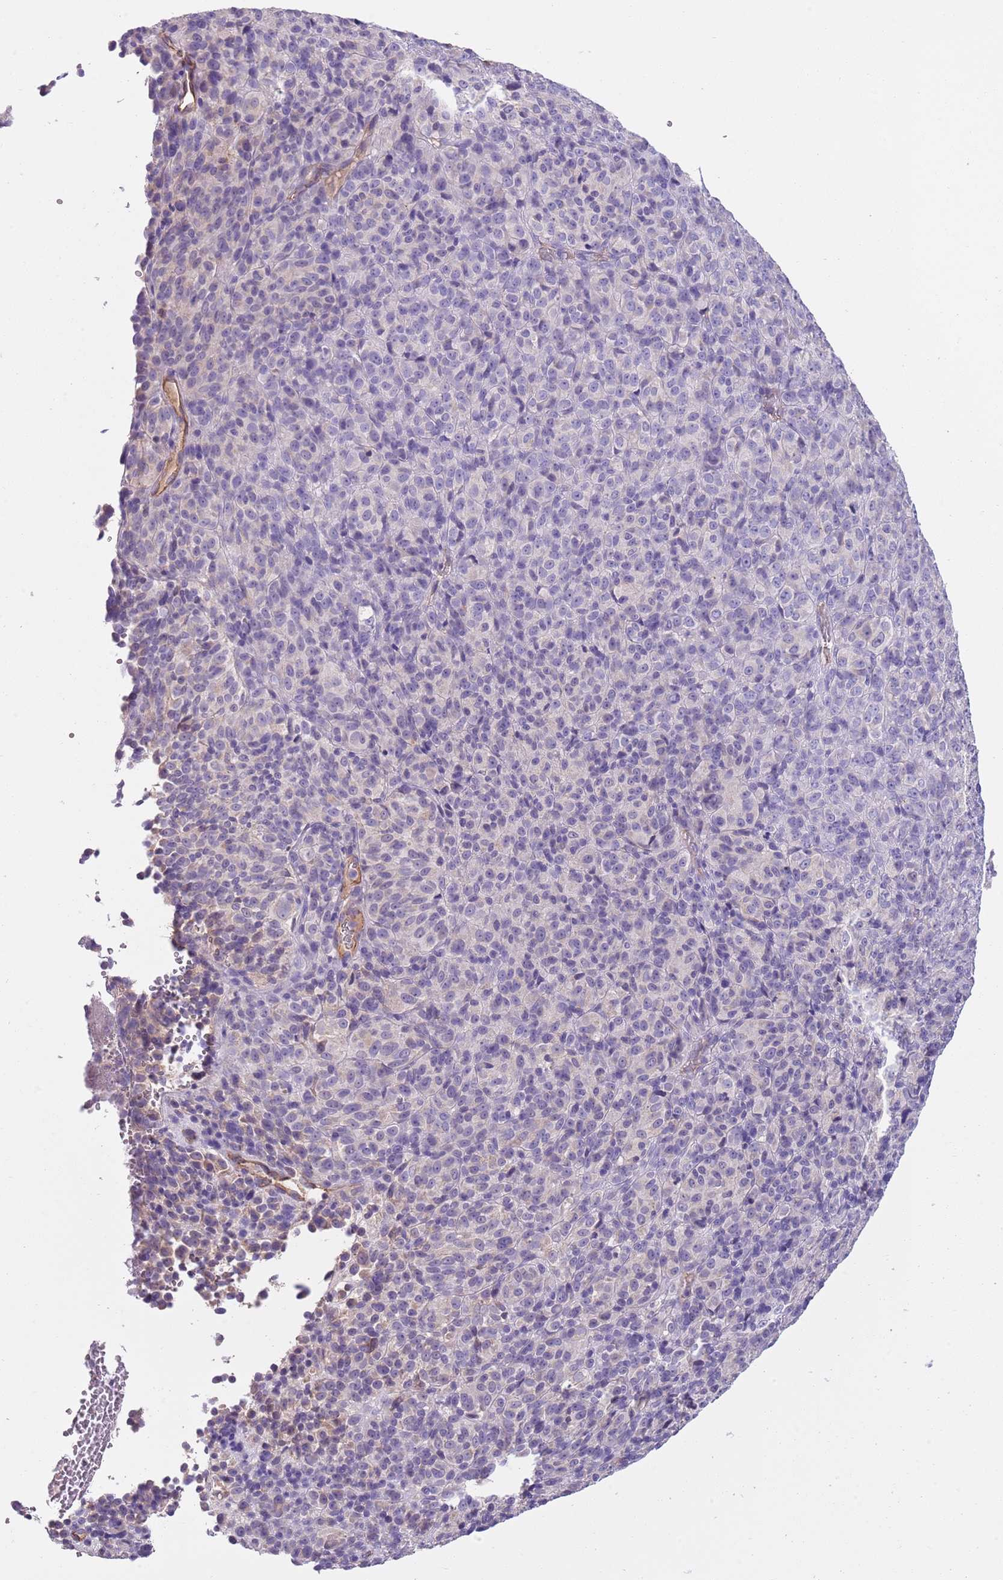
{"staining": {"intensity": "negative", "quantity": "none", "location": "none"}, "tissue": "melanoma", "cell_type": "Tumor cells", "image_type": "cancer", "snomed": [{"axis": "morphology", "description": "Malignant melanoma, Metastatic site"}, {"axis": "topography", "description": "Brain"}], "caption": "Histopathology image shows no protein expression in tumor cells of malignant melanoma (metastatic site) tissue.", "gene": "HES3", "patient": {"sex": "female", "age": 56}}